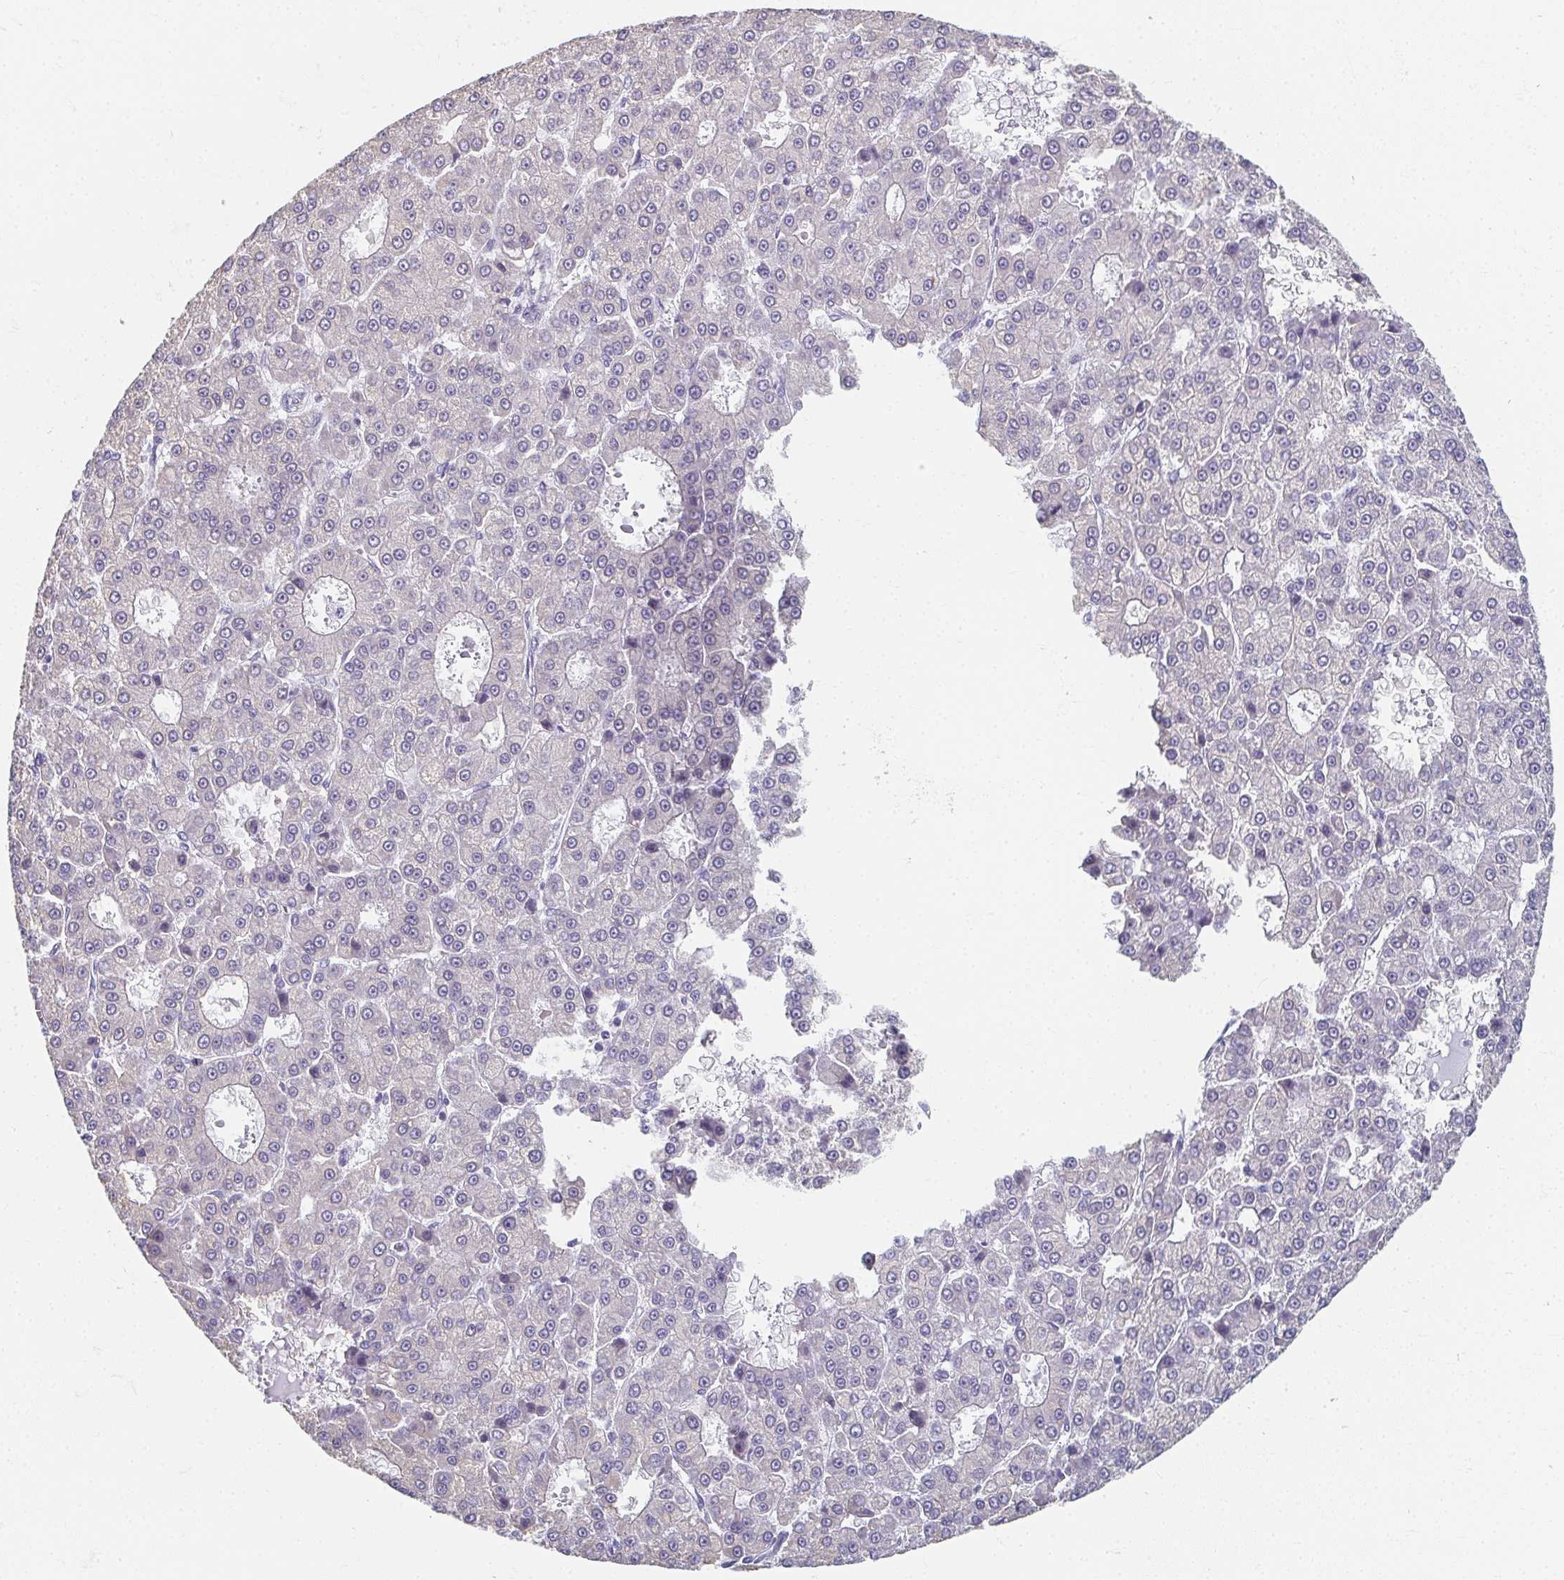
{"staining": {"intensity": "negative", "quantity": "none", "location": "none"}, "tissue": "liver cancer", "cell_type": "Tumor cells", "image_type": "cancer", "snomed": [{"axis": "morphology", "description": "Carcinoma, Hepatocellular, NOS"}, {"axis": "topography", "description": "Liver"}], "caption": "This is a image of immunohistochemistry staining of liver hepatocellular carcinoma, which shows no expression in tumor cells.", "gene": "CAMKV", "patient": {"sex": "male", "age": 70}}